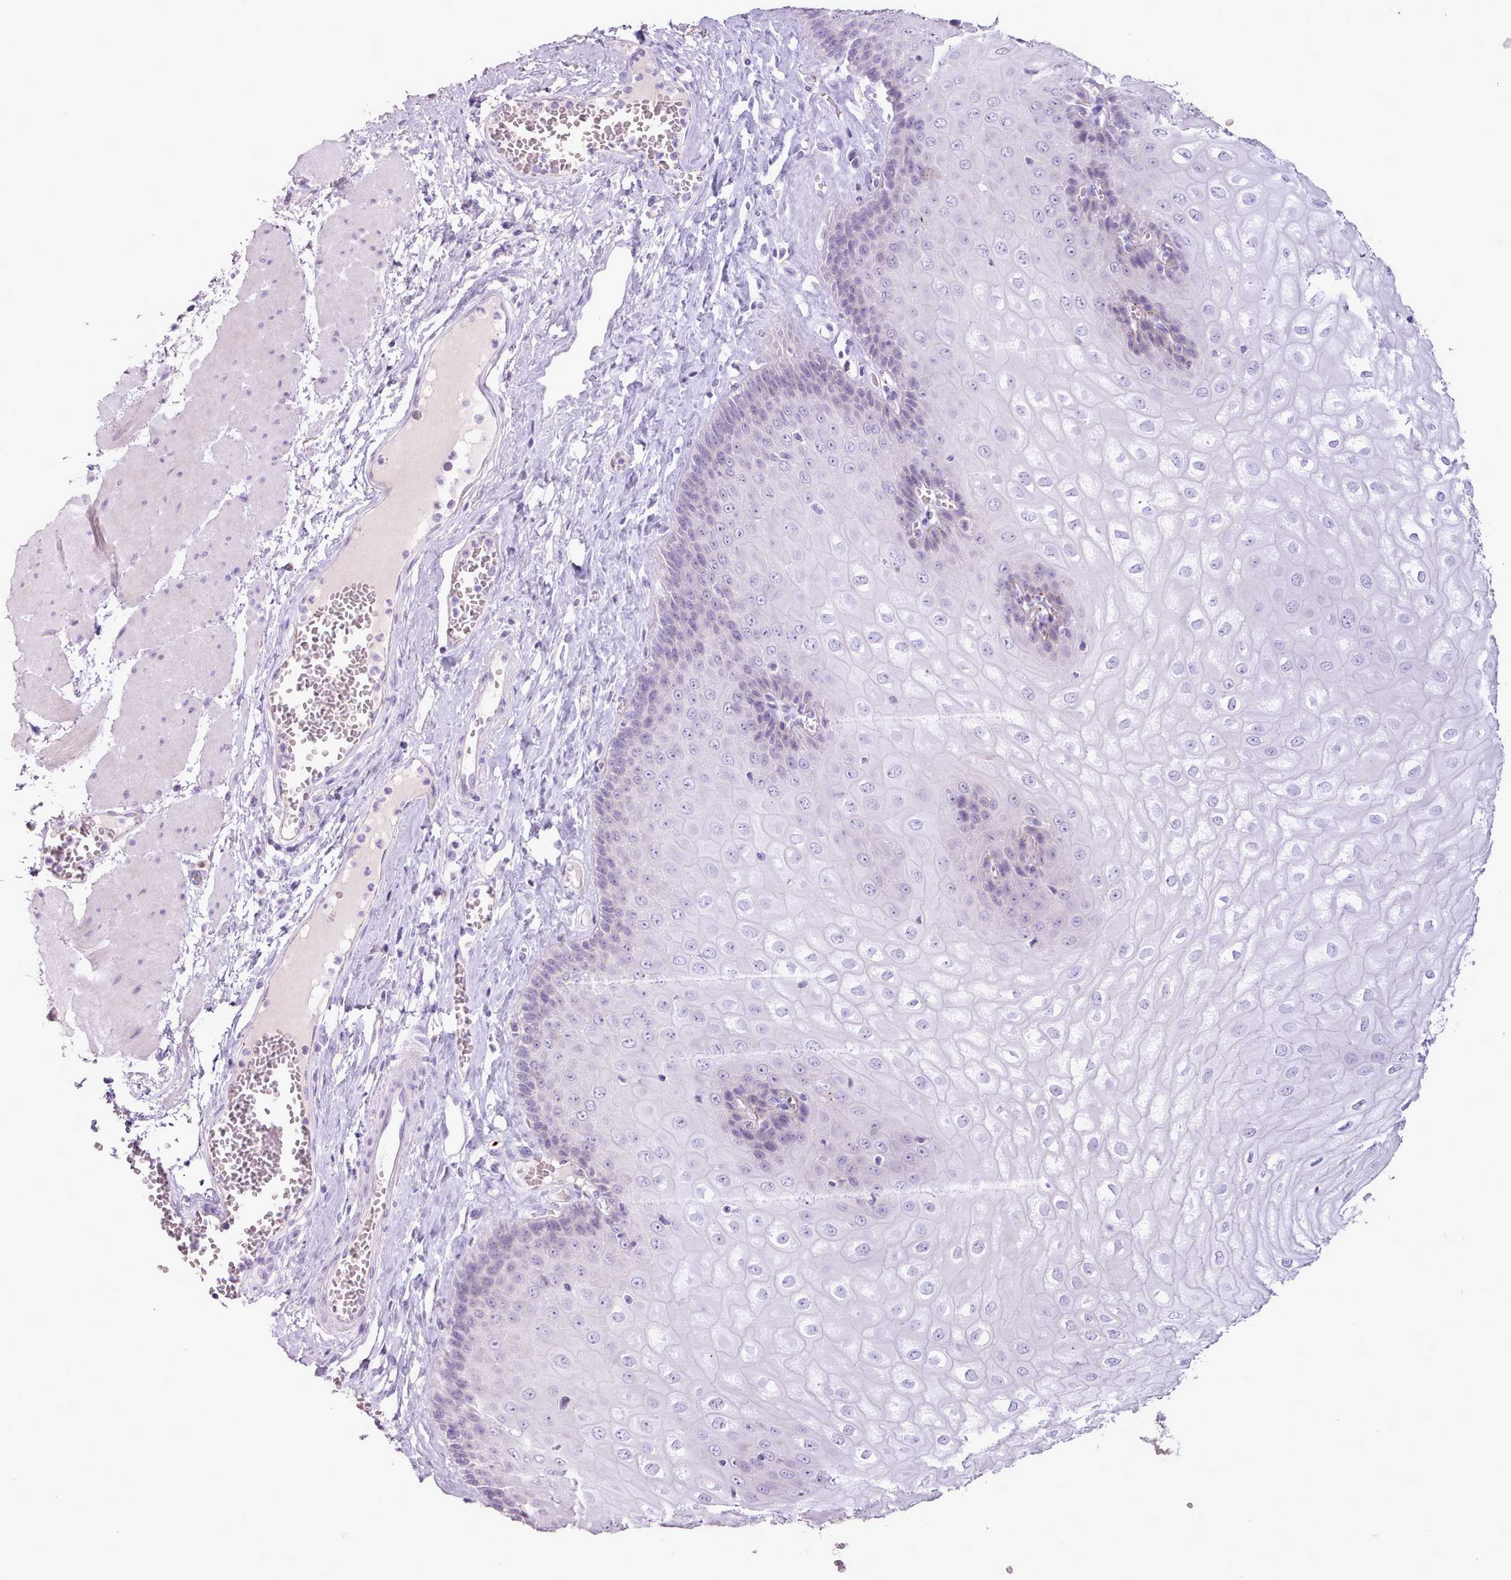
{"staining": {"intensity": "negative", "quantity": "none", "location": "none"}, "tissue": "esophagus", "cell_type": "Squamous epithelial cells", "image_type": "normal", "snomed": [{"axis": "morphology", "description": "Normal tissue, NOS"}, {"axis": "topography", "description": "Esophagus"}], "caption": "Immunohistochemistry histopathology image of benign human esophagus stained for a protein (brown), which exhibits no expression in squamous epithelial cells.", "gene": "ATRAID", "patient": {"sex": "male", "age": 60}}